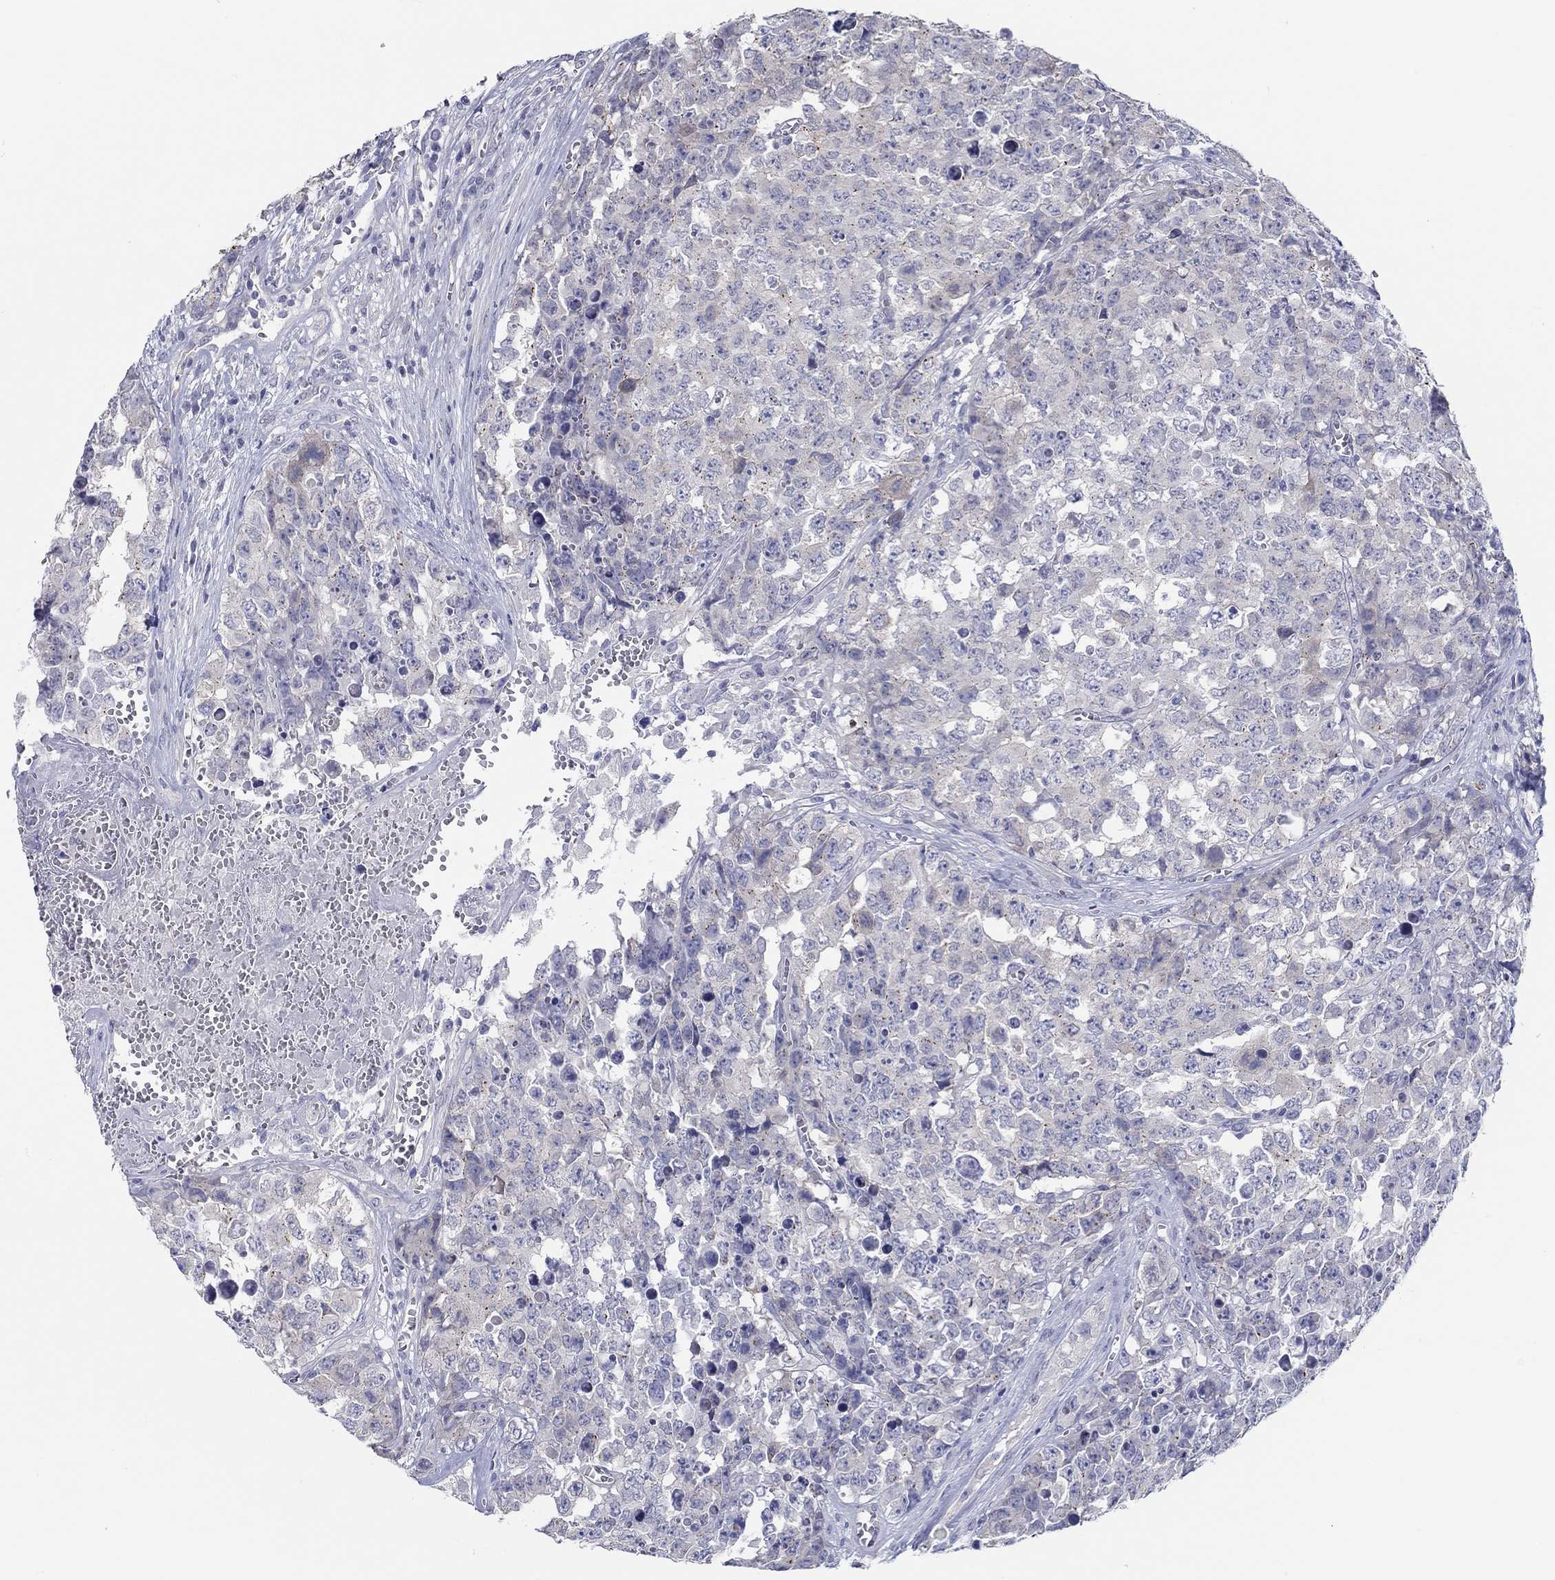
{"staining": {"intensity": "negative", "quantity": "none", "location": "none"}, "tissue": "testis cancer", "cell_type": "Tumor cells", "image_type": "cancer", "snomed": [{"axis": "morphology", "description": "Carcinoma, Embryonal, NOS"}, {"axis": "topography", "description": "Testis"}], "caption": "The immunohistochemistry (IHC) photomicrograph has no significant positivity in tumor cells of testis embryonal carcinoma tissue.", "gene": "CRYGD", "patient": {"sex": "male", "age": 23}}